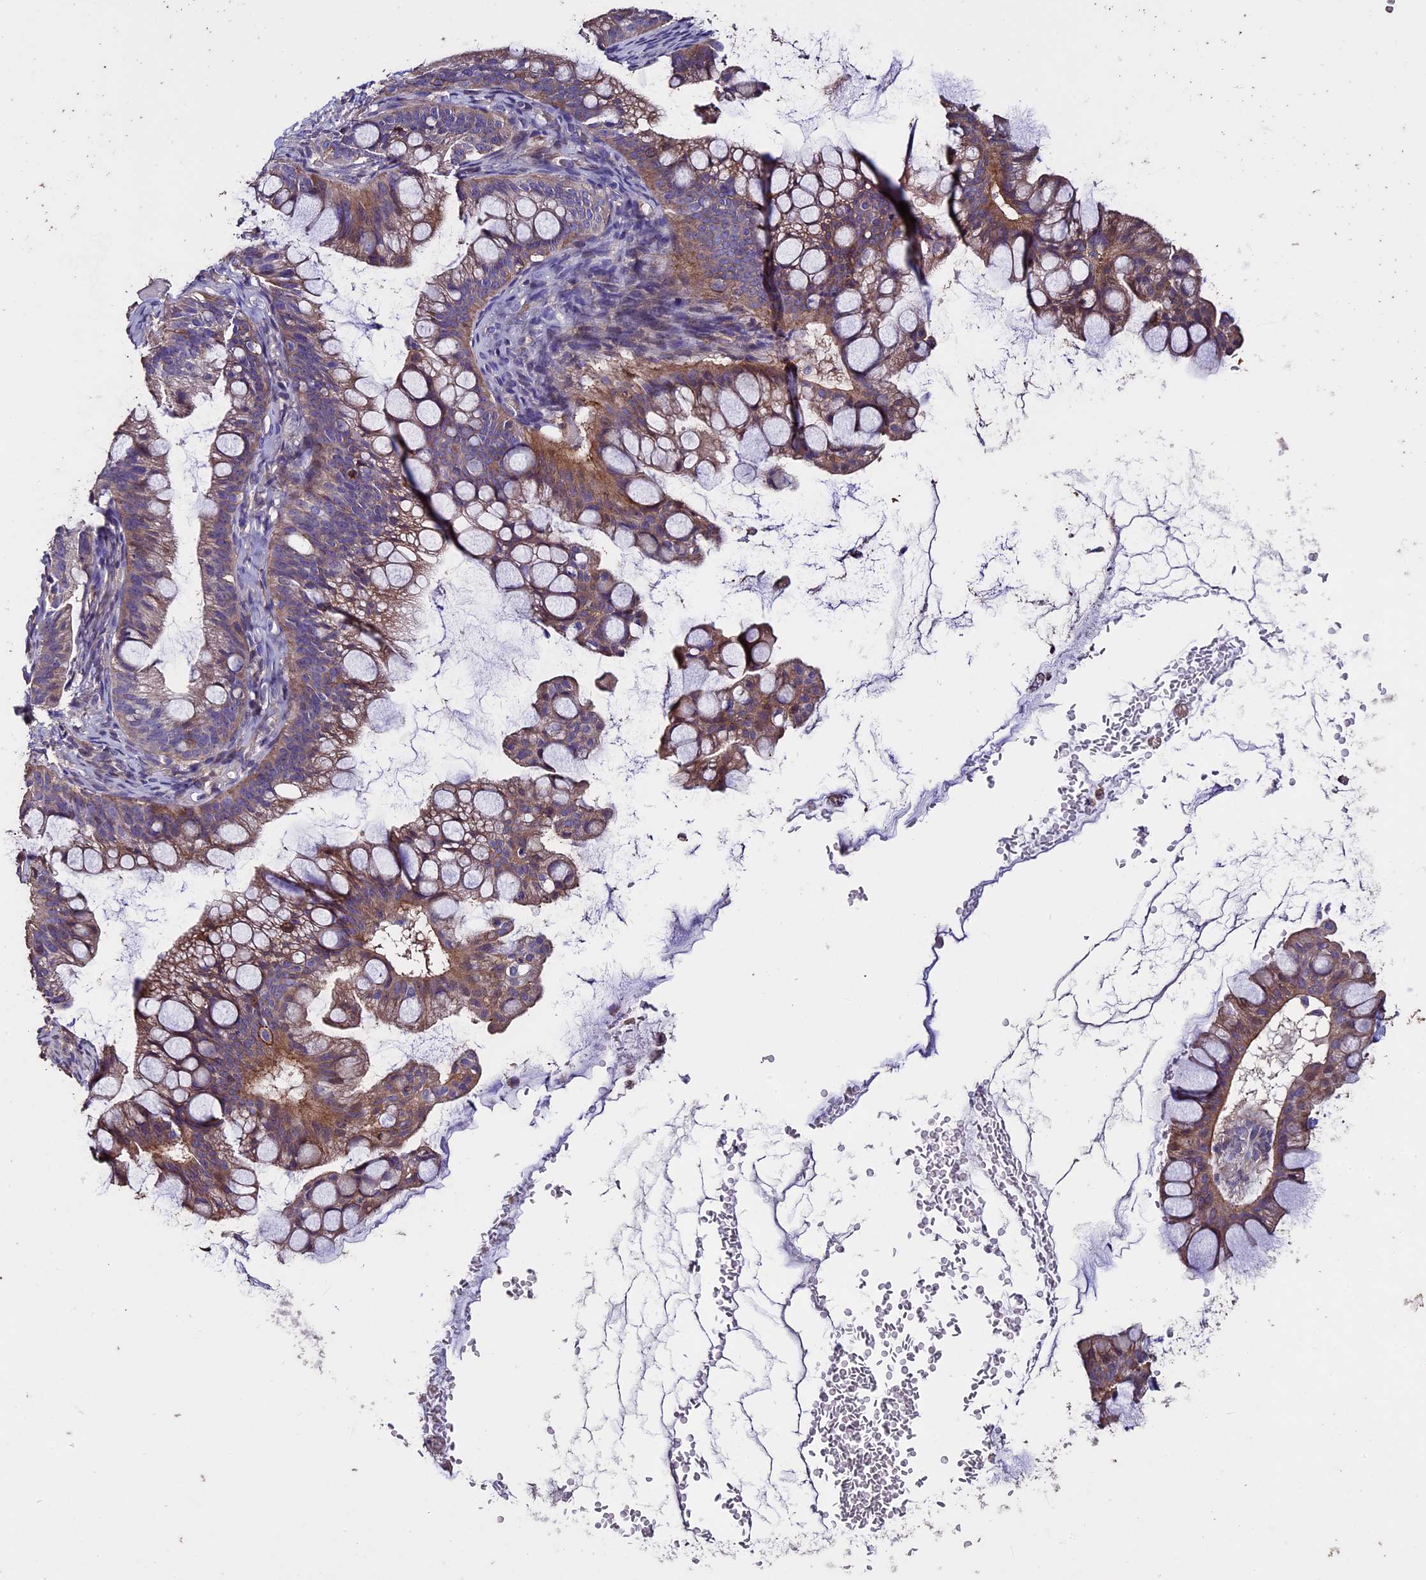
{"staining": {"intensity": "moderate", "quantity": "25%-75%", "location": "cytoplasmic/membranous"}, "tissue": "ovarian cancer", "cell_type": "Tumor cells", "image_type": "cancer", "snomed": [{"axis": "morphology", "description": "Cystadenocarcinoma, mucinous, NOS"}, {"axis": "topography", "description": "Ovary"}], "caption": "Moderate cytoplasmic/membranous staining for a protein is seen in about 25%-75% of tumor cells of ovarian cancer using immunohistochemistry.", "gene": "USB1", "patient": {"sex": "female", "age": 73}}